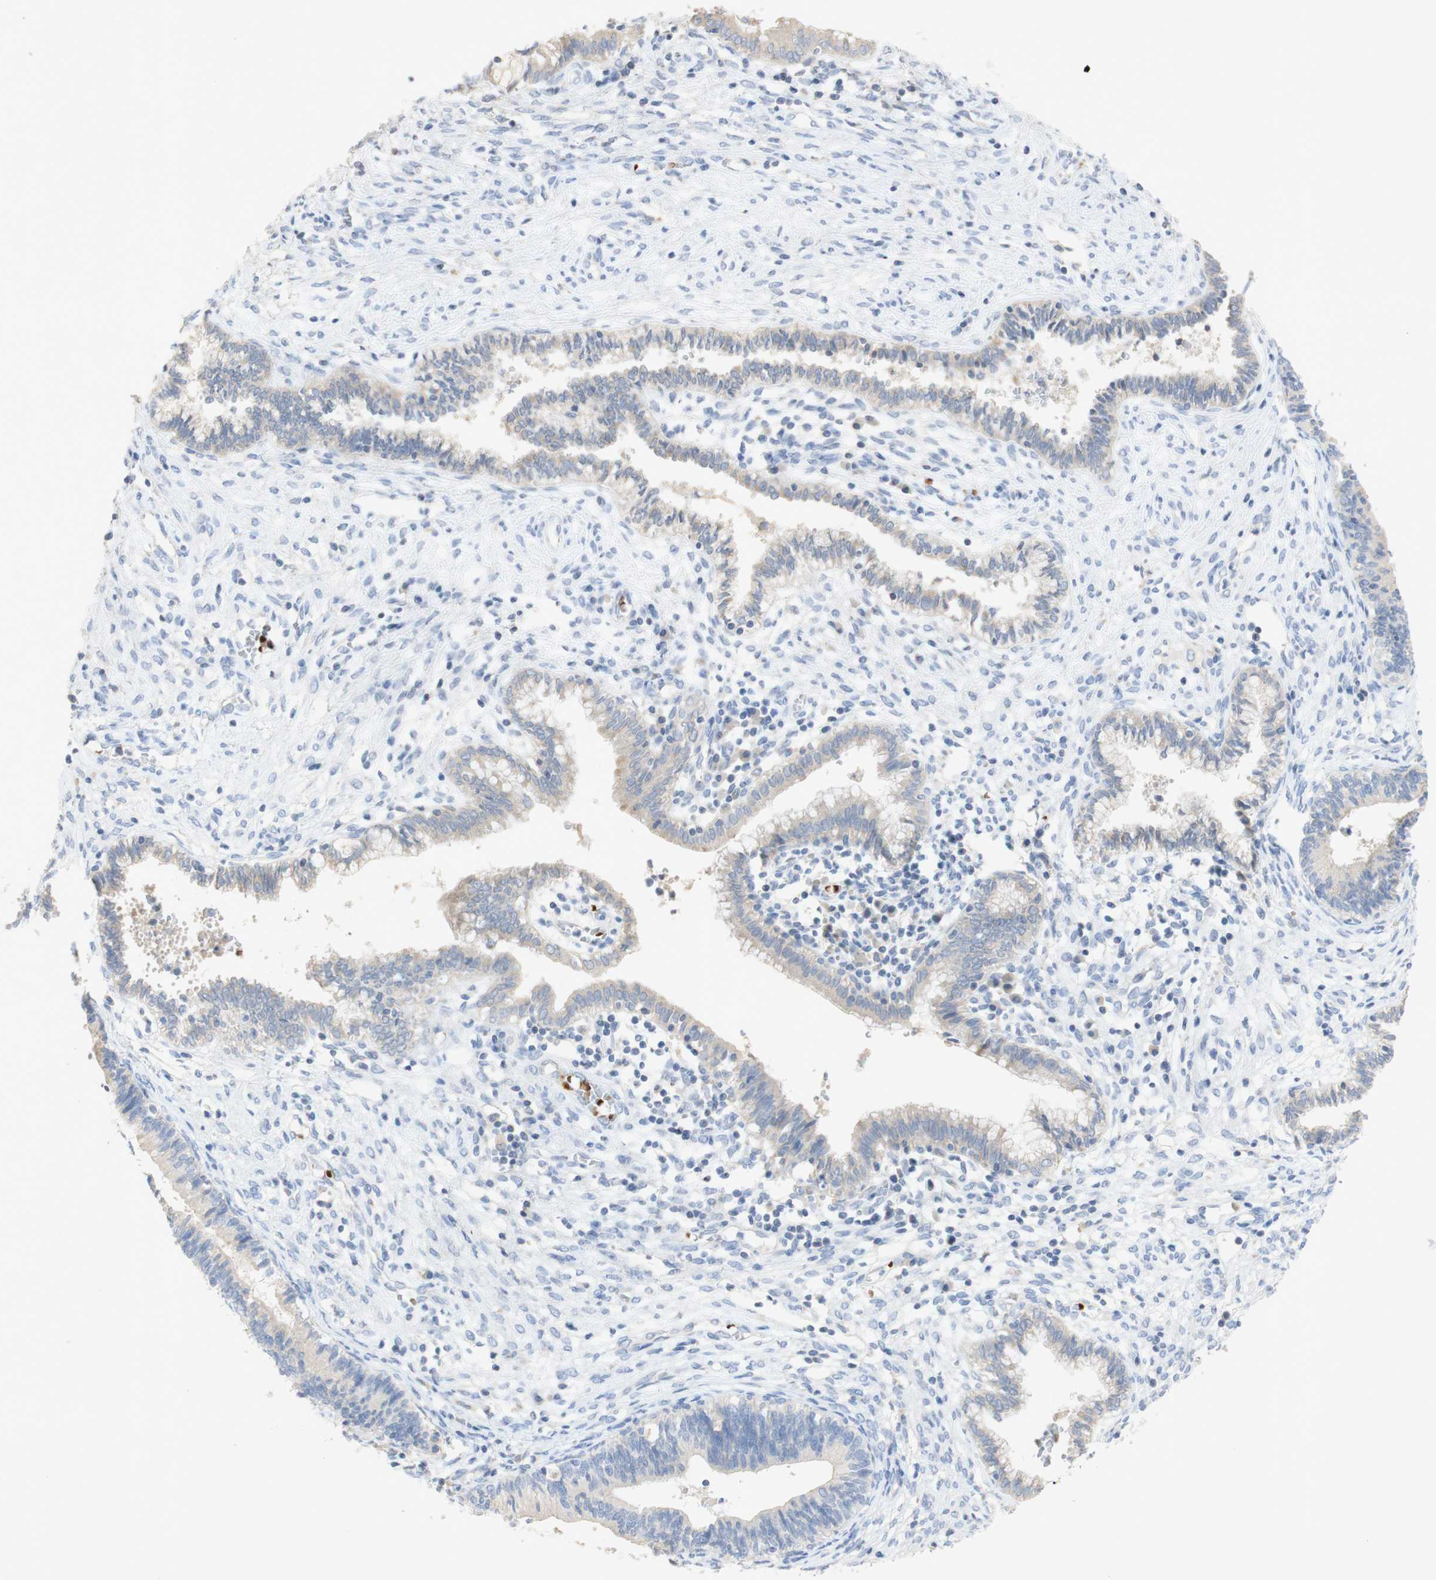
{"staining": {"intensity": "weak", "quantity": "<25%", "location": "cytoplasmic/membranous"}, "tissue": "cervical cancer", "cell_type": "Tumor cells", "image_type": "cancer", "snomed": [{"axis": "morphology", "description": "Adenocarcinoma, NOS"}, {"axis": "topography", "description": "Cervix"}], "caption": "DAB immunohistochemical staining of human cervical adenocarcinoma reveals no significant positivity in tumor cells.", "gene": "EPO", "patient": {"sex": "female", "age": 44}}